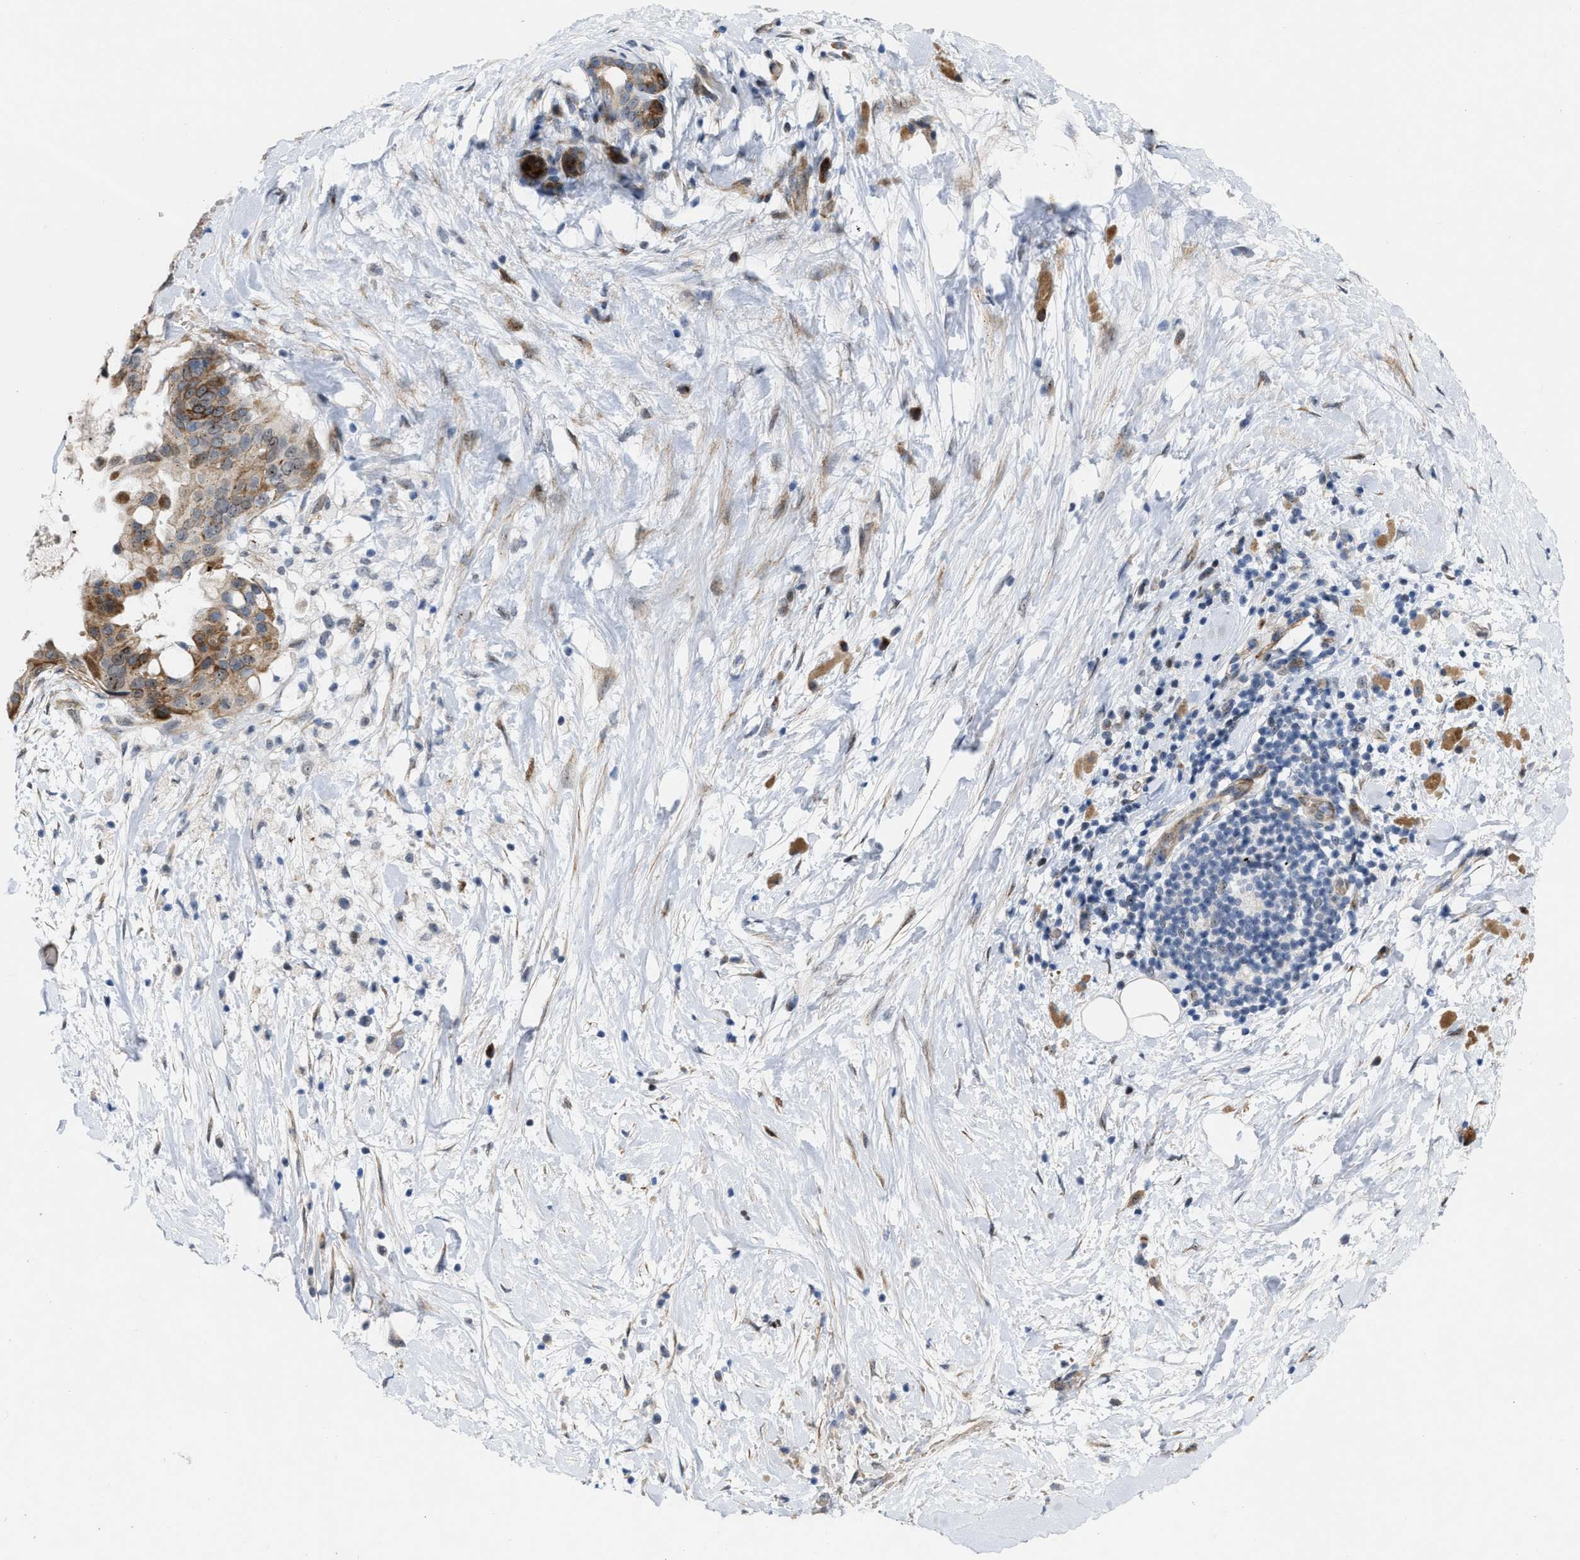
{"staining": {"intensity": "strong", "quantity": ">75%", "location": "cytoplasmic/membranous"}, "tissue": "pancreatic cancer", "cell_type": "Tumor cells", "image_type": "cancer", "snomed": [{"axis": "morphology", "description": "Adenocarcinoma, NOS"}, {"axis": "topography", "description": "Pancreas"}], "caption": "Approximately >75% of tumor cells in pancreatic adenocarcinoma demonstrate strong cytoplasmic/membranous protein staining as visualized by brown immunohistochemical staining.", "gene": "POLR1F", "patient": {"sex": "male", "age": 55}}